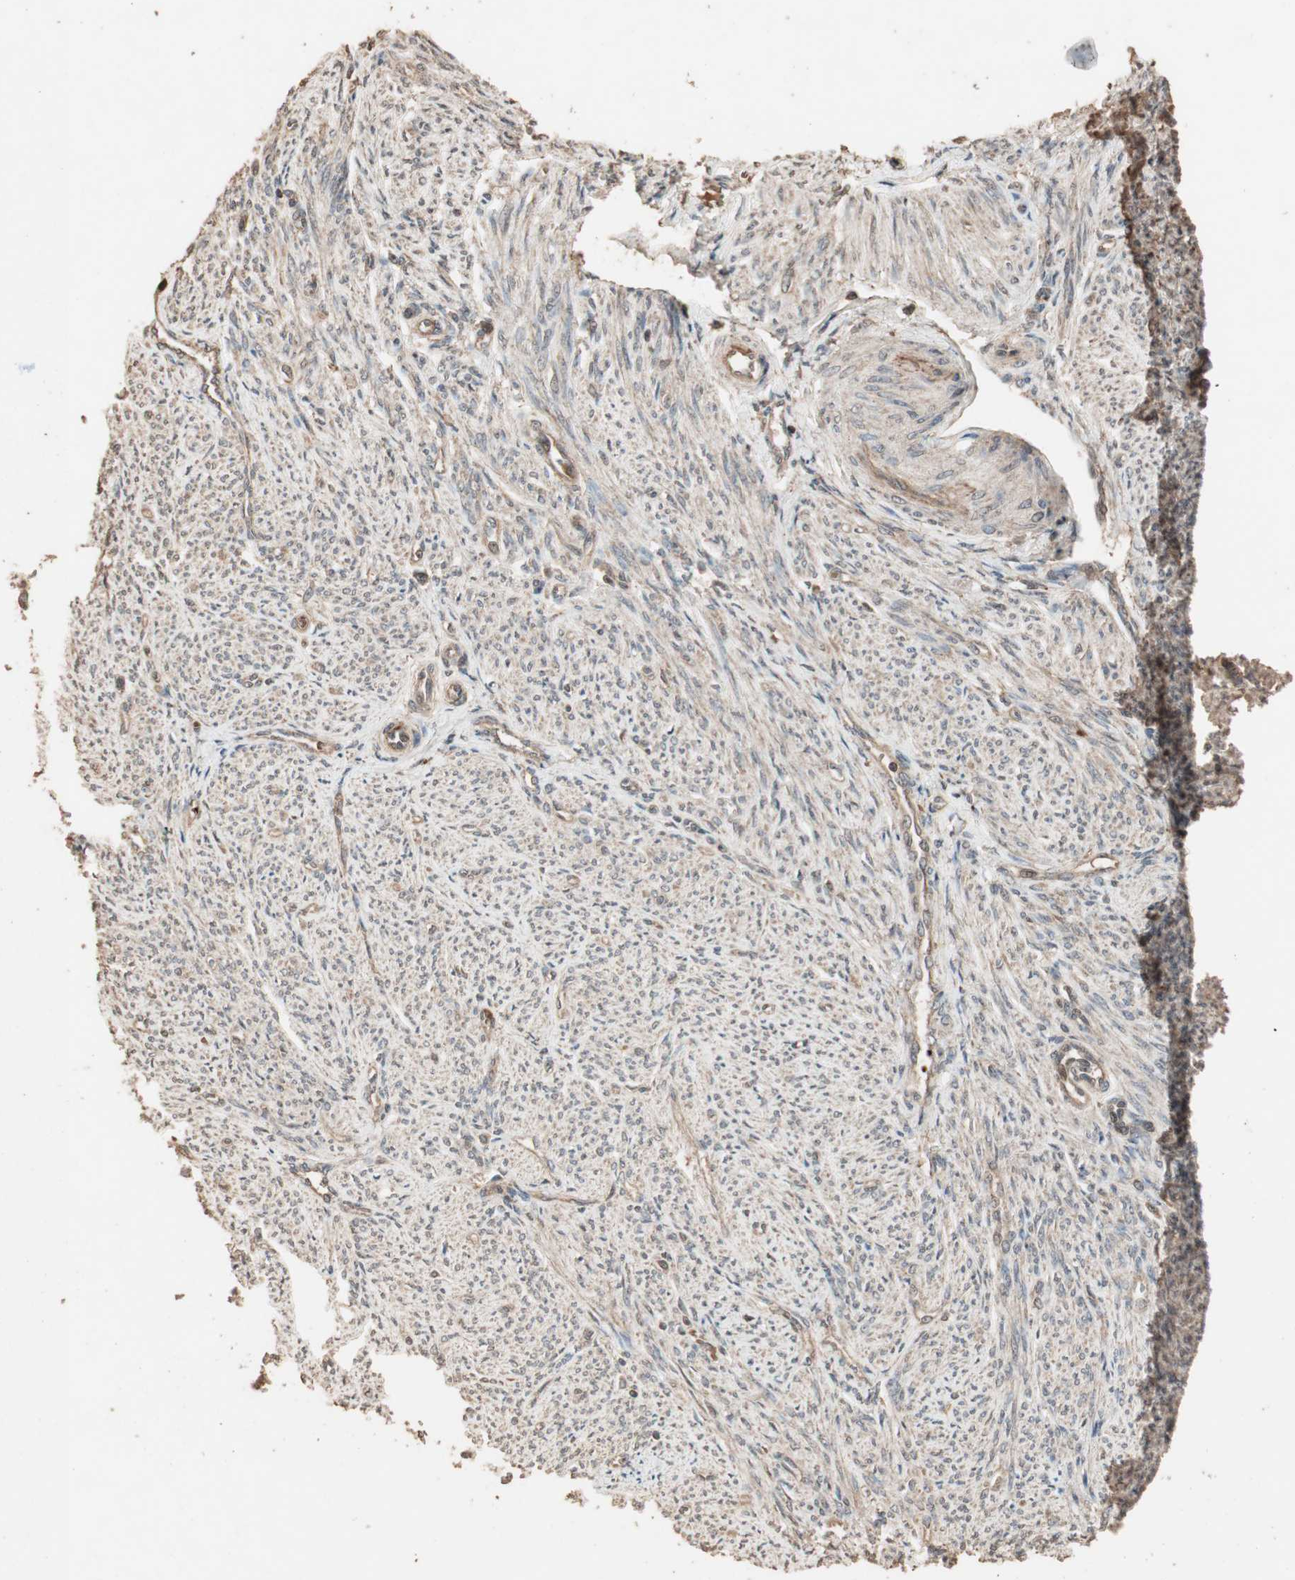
{"staining": {"intensity": "weak", "quantity": ">75%", "location": "cytoplasmic/membranous"}, "tissue": "smooth muscle", "cell_type": "Smooth muscle cells", "image_type": "normal", "snomed": [{"axis": "morphology", "description": "Normal tissue, NOS"}, {"axis": "topography", "description": "Smooth muscle"}], "caption": "Smooth muscle was stained to show a protein in brown. There is low levels of weak cytoplasmic/membranous expression in approximately >75% of smooth muscle cells. (Brightfield microscopy of DAB IHC at high magnification).", "gene": "USP20", "patient": {"sex": "female", "age": 65}}